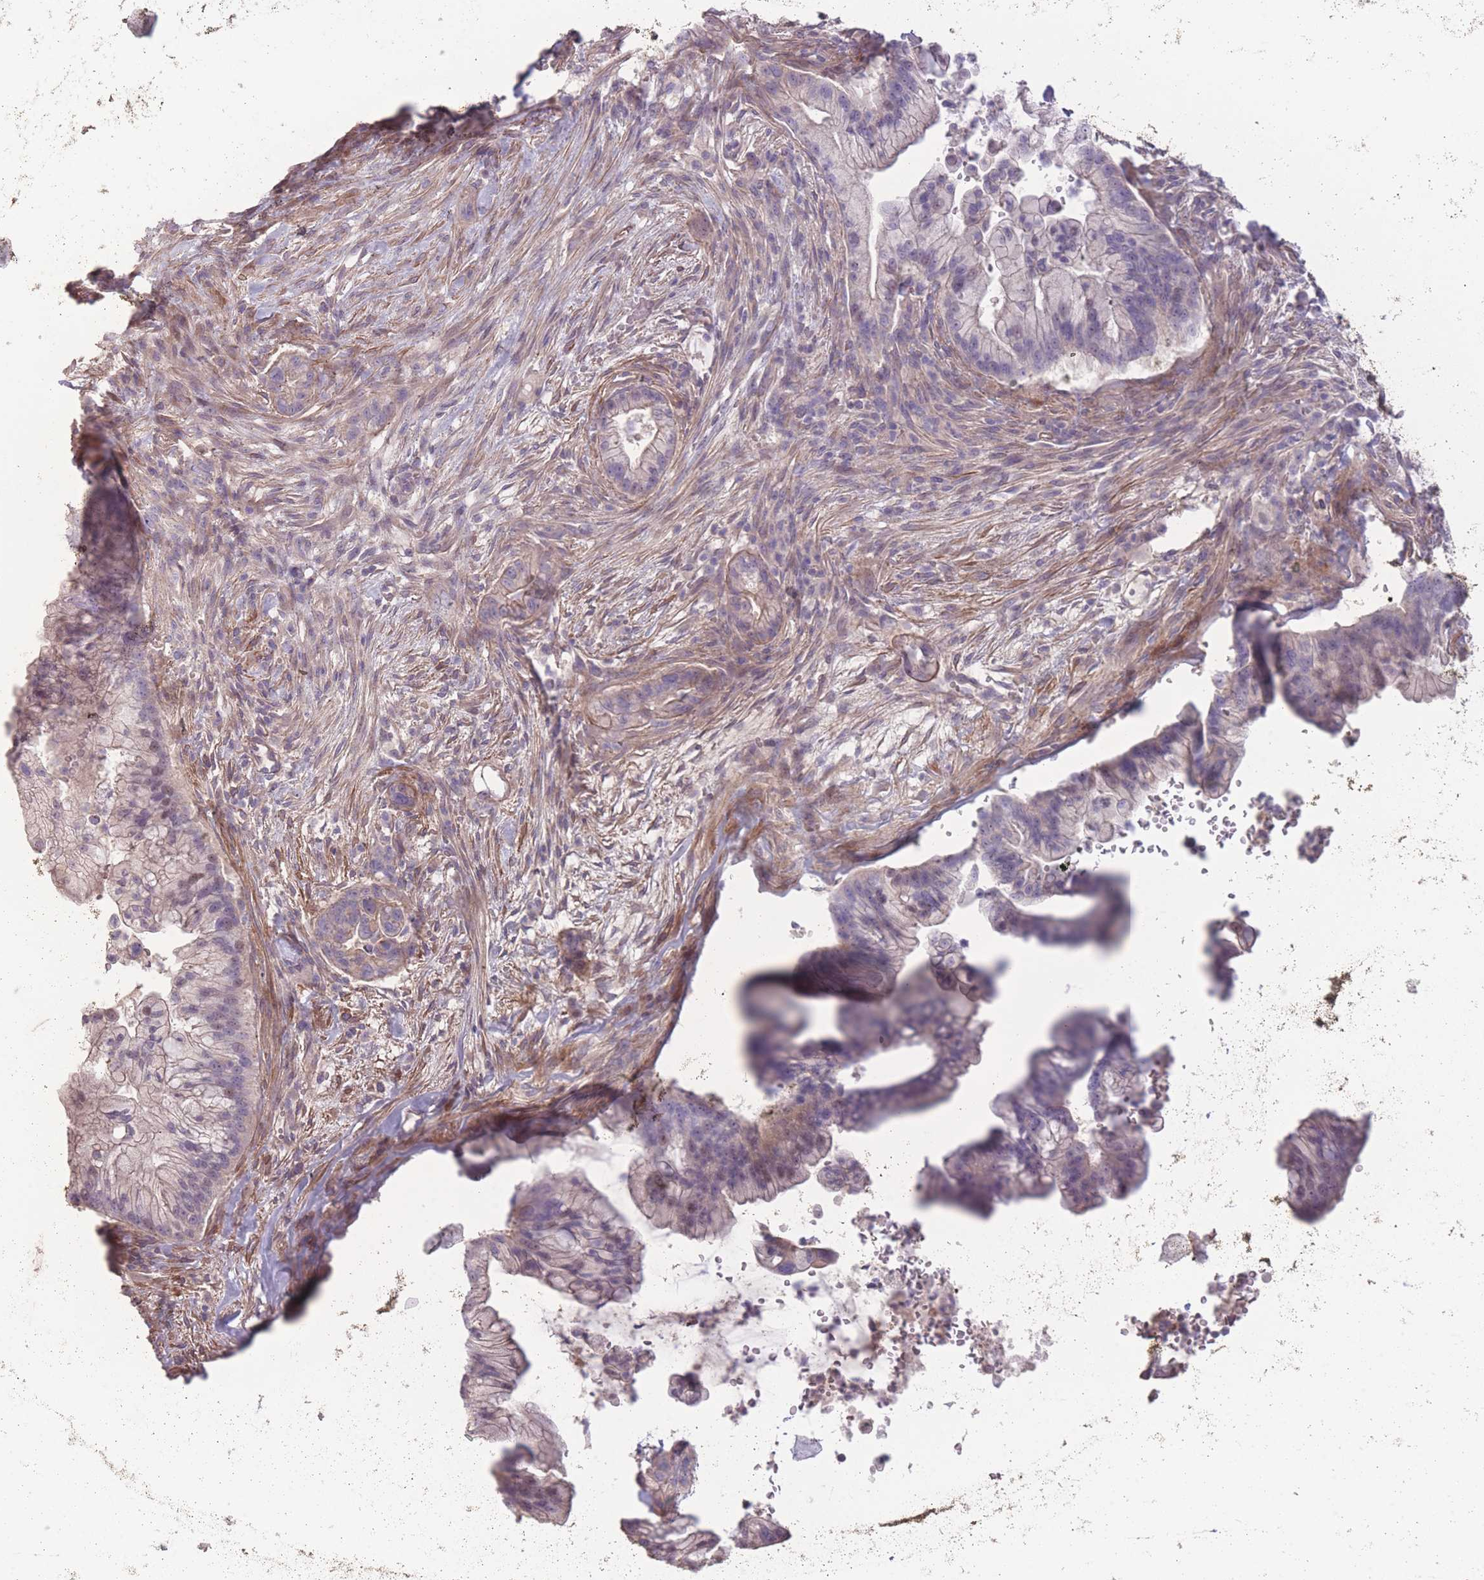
{"staining": {"intensity": "negative", "quantity": "none", "location": "none"}, "tissue": "pancreatic cancer", "cell_type": "Tumor cells", "image_type": "cancer", "snomed": [{"axis": "morphology", "description": "Adenocarcinoma, NOS"}, {"axis": "topography", "description": "Pancreas"}], "caption": "Image shows no significant protein staining in tumor cells of pancreatic adenocarcinoma. (Stains: DAB (3,3'-diaminobenzidine) immunohistochemistry with hematoxylin counter stain, Microscopy: brightfield microscopy at high magnification).", "gene": "RSPH10B", "patient": {"sex": "male", "age": 44}}